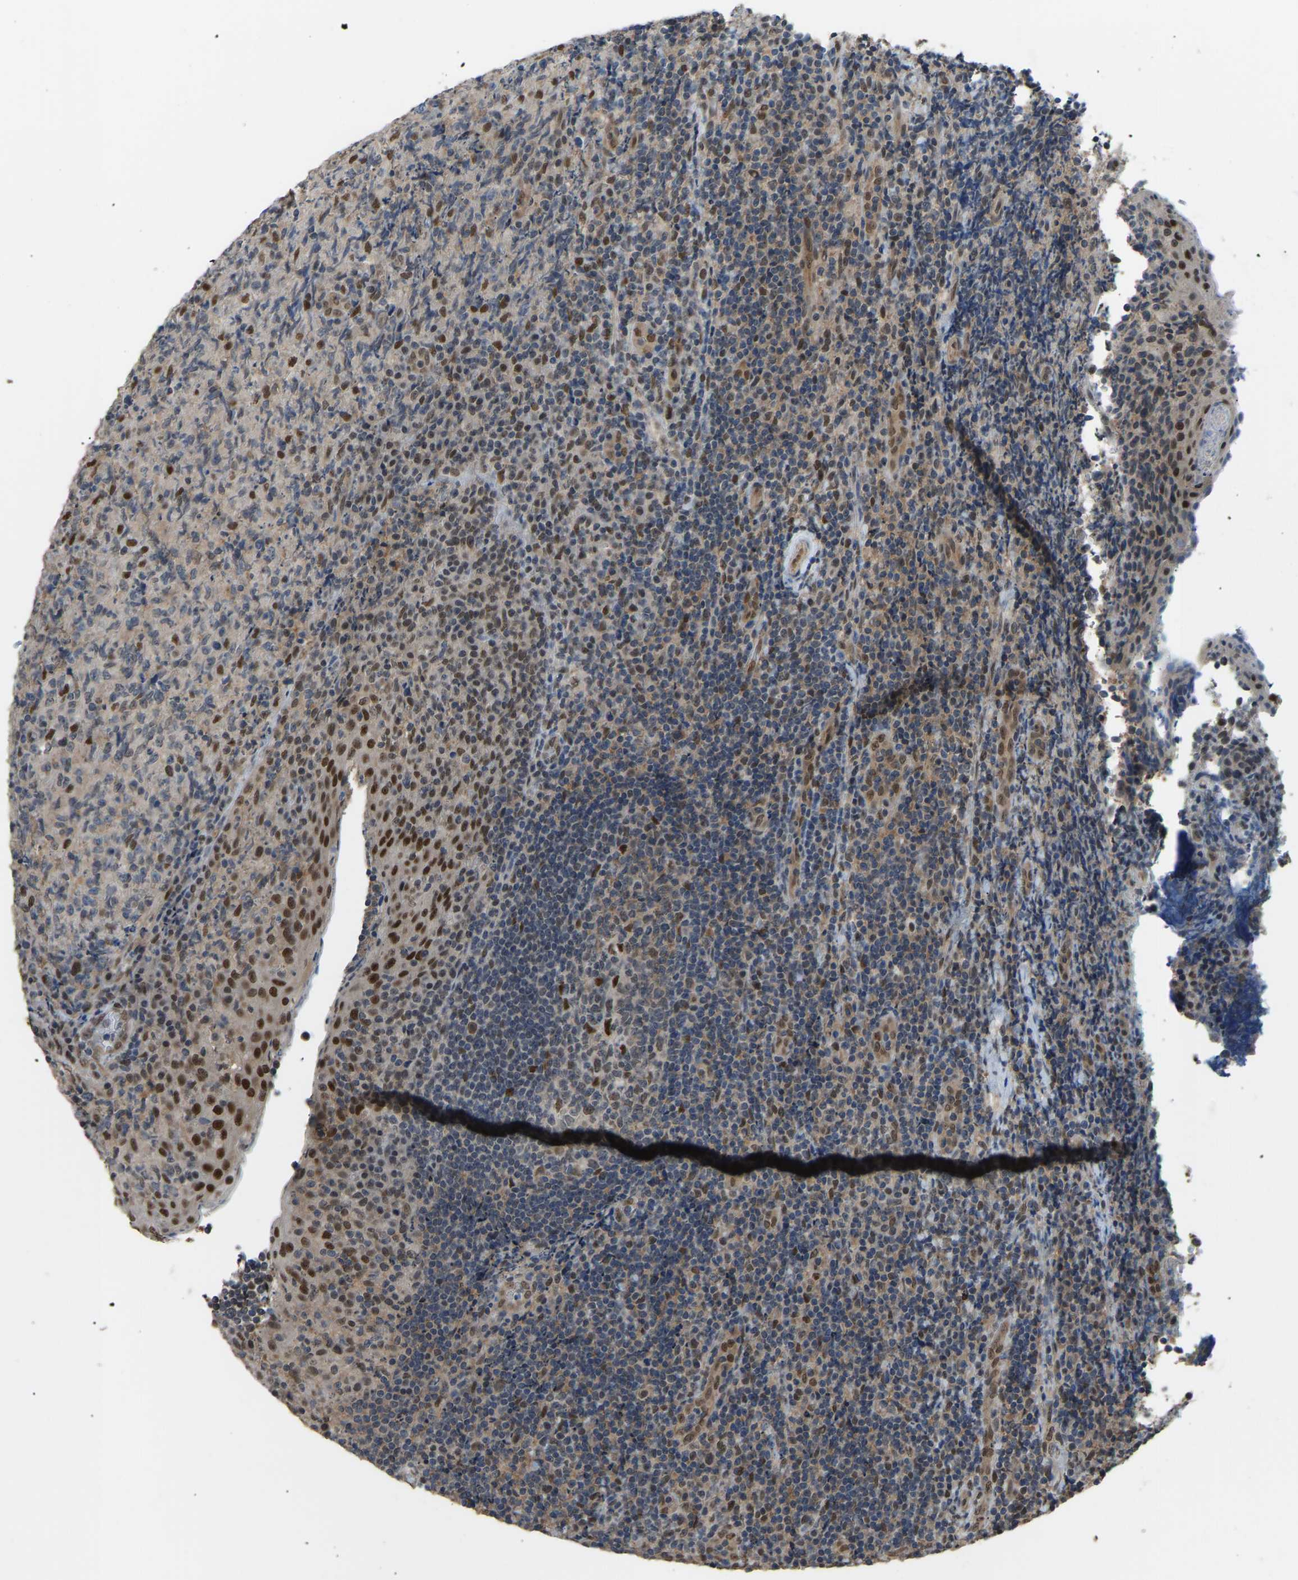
{"staining": {"intensity": "strong", "quantity": "<25%", "location": "nuclear"}, "tissue": "lymphoma", "cell_type": "Tumor cells", "image_type": "cancer", "snomed": [{"axis": "morphology", "description": "Malignant lymphoma, non-Hodgkin's type, High grade"}, {"axis": "topography", "description": "Tonsil"}], "caption": "Tumor cells show strong nuclear staining in about <25% of cells in malignant lymphoma, non-Hodgkin's type (high-grade).", "gene": "KPNA6", "patient": {"sex": "female", "age": 36}}